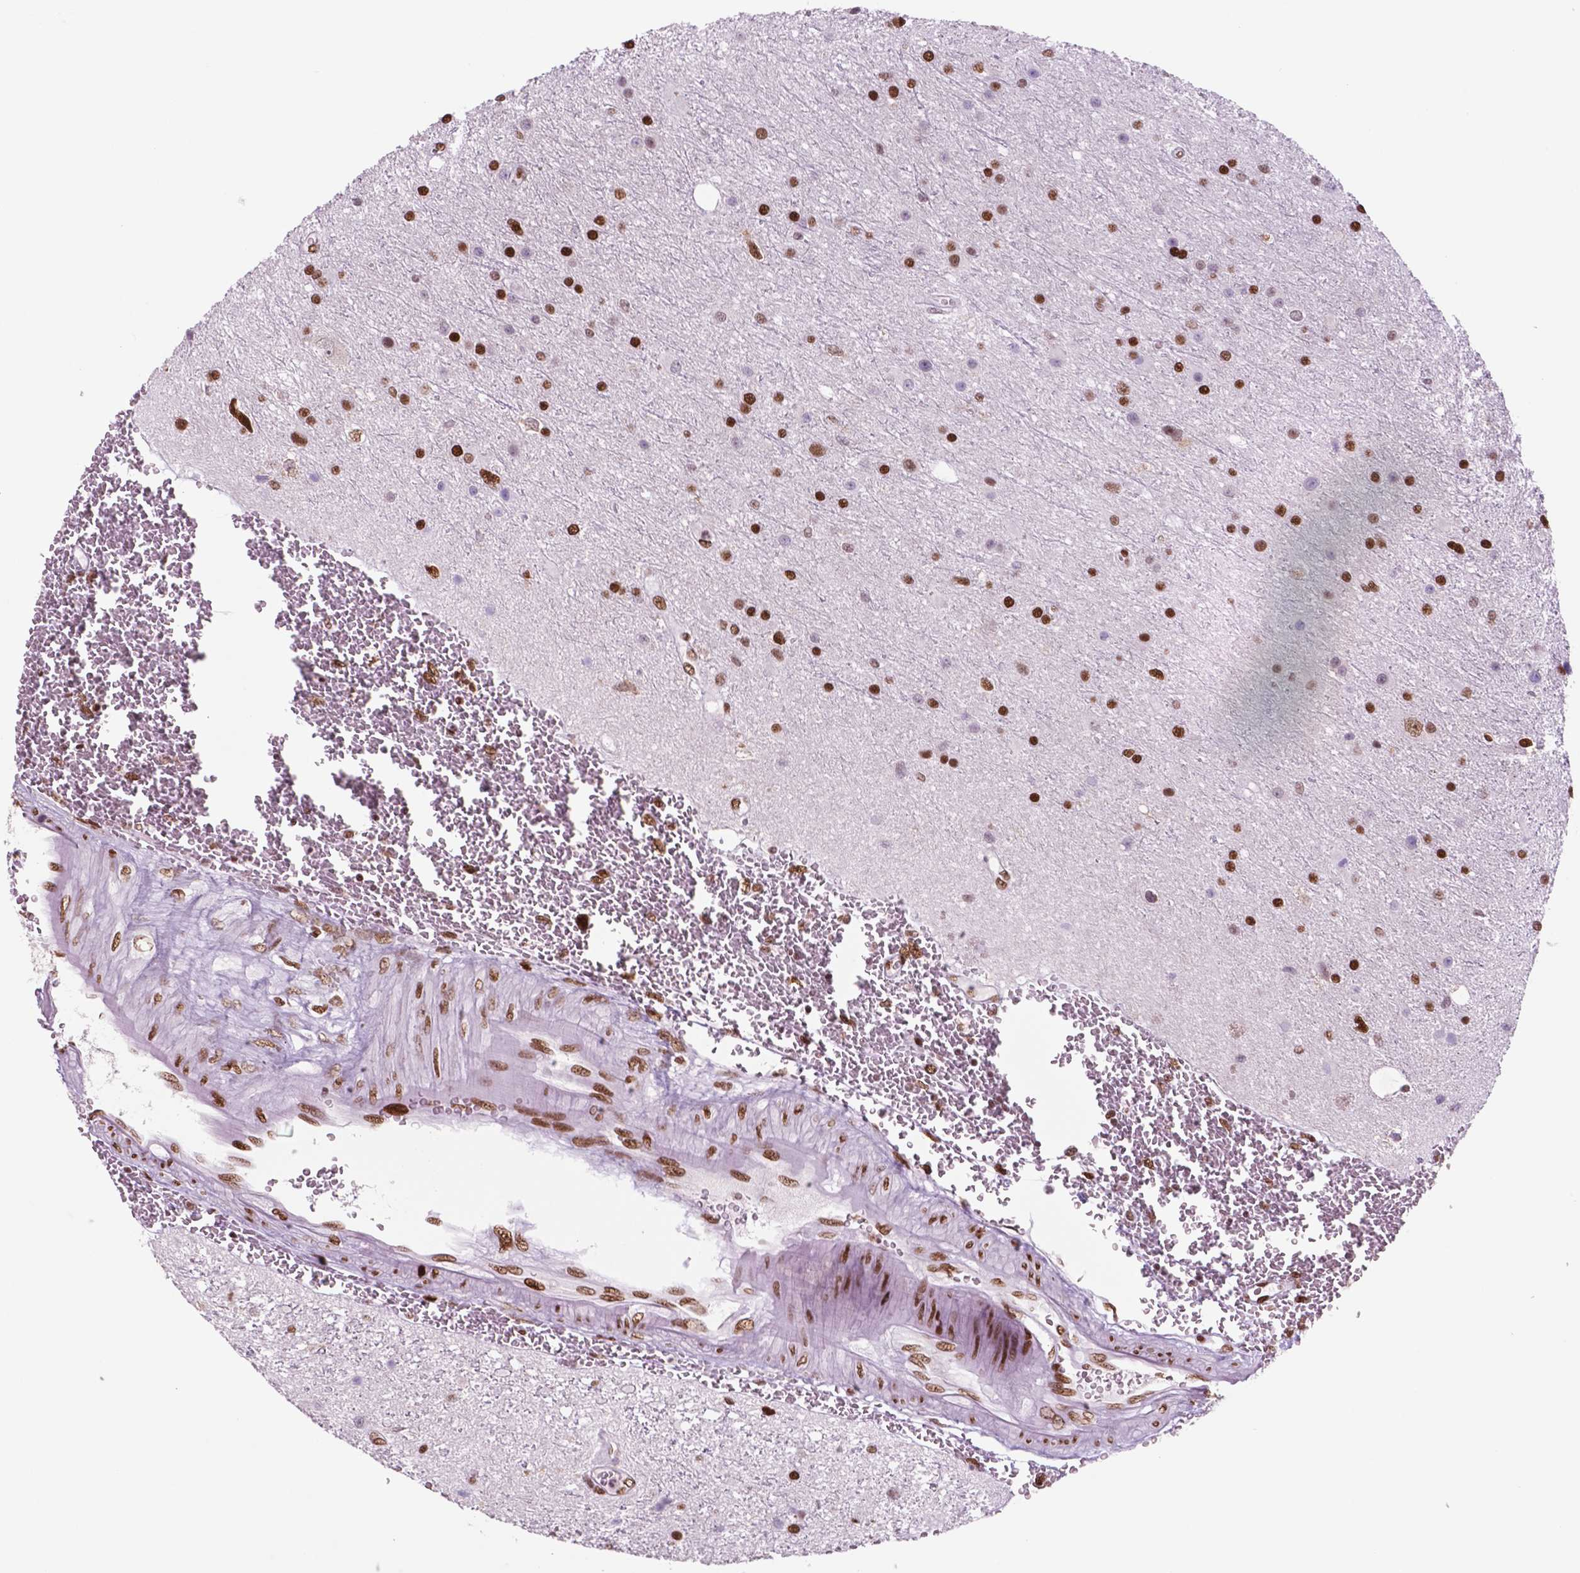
{"staining": {"intensity": "strong", "quantity": ">75%", "location": "nuclear"}, "tissue": "glioma", "cell_type": "Tumor cells", "image_type": "cancer", "snomed": [{"axis": "morphology", "description": "Glioma, malignant, Low grade"}, {"axis": "topography", "description": "Brain"}], "caption": "Malignant glioma (low-grade) stained with a protein marker exhibits strong staining in tumor cells.", "gene": "MSH6", "patient": {"sex": "female", "age": 32}}